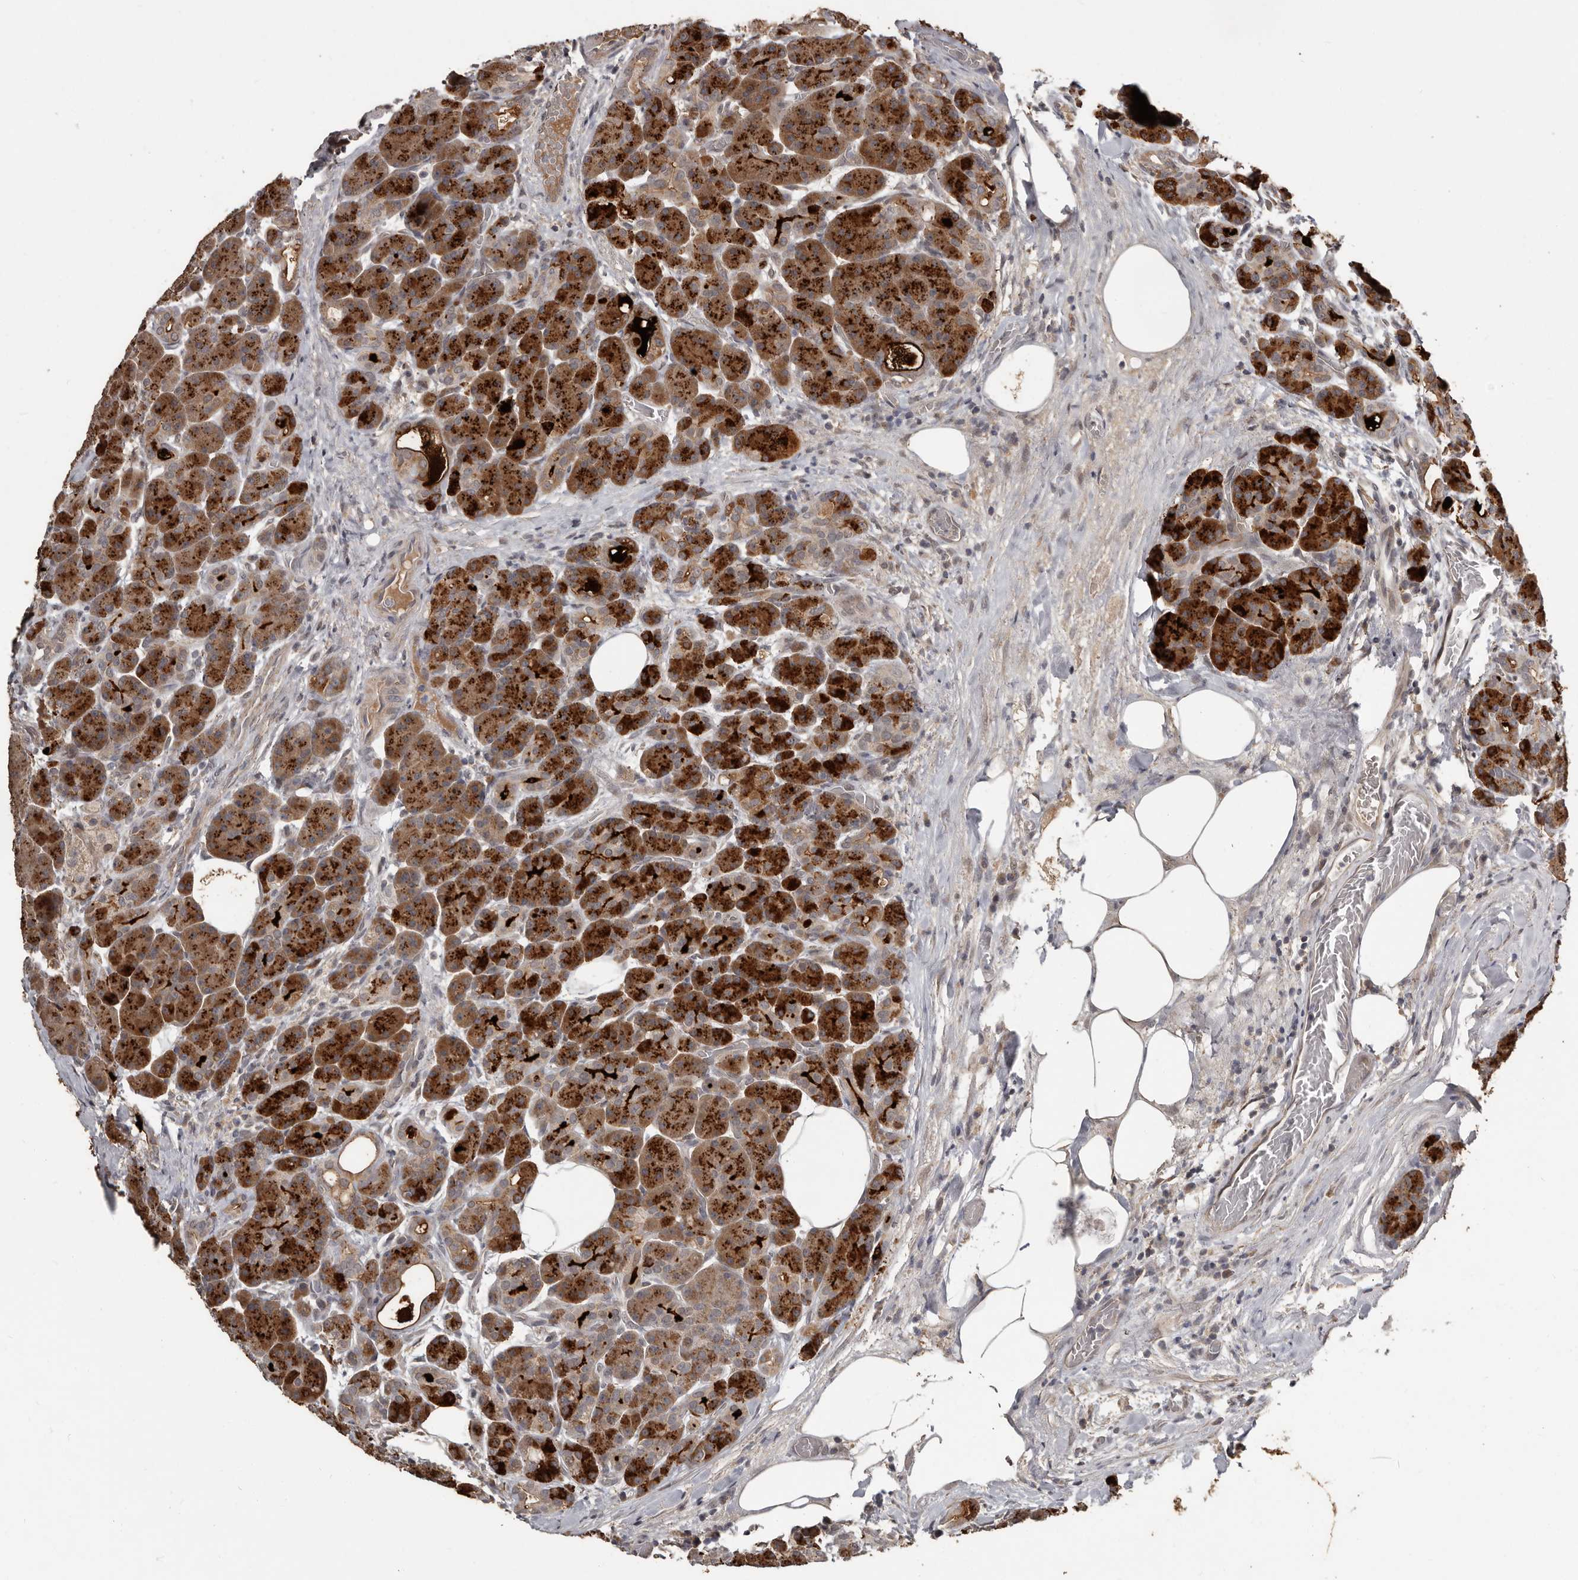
{"staining": {"intensity": "strong", "quantity": ">75%", "location": "cytoplasmic/membranous"}, "tissue": "pancreas", "cell_type": "Exocrine glandular cells", "image_type": "normal", "snomed": [{"axis": "morphology", "description": "Normal tissue, NOS"}, {"axis": "topography", "description": "Pancreas"}], "caption": "Brown immunohistochemical staining in normal pancreas shows strong cytoplasmic/membranous staining in approximately >75% of exocrine glandular cells.", "gene": "ZFP14", "patient": {"sex": "male", "age": 63}}